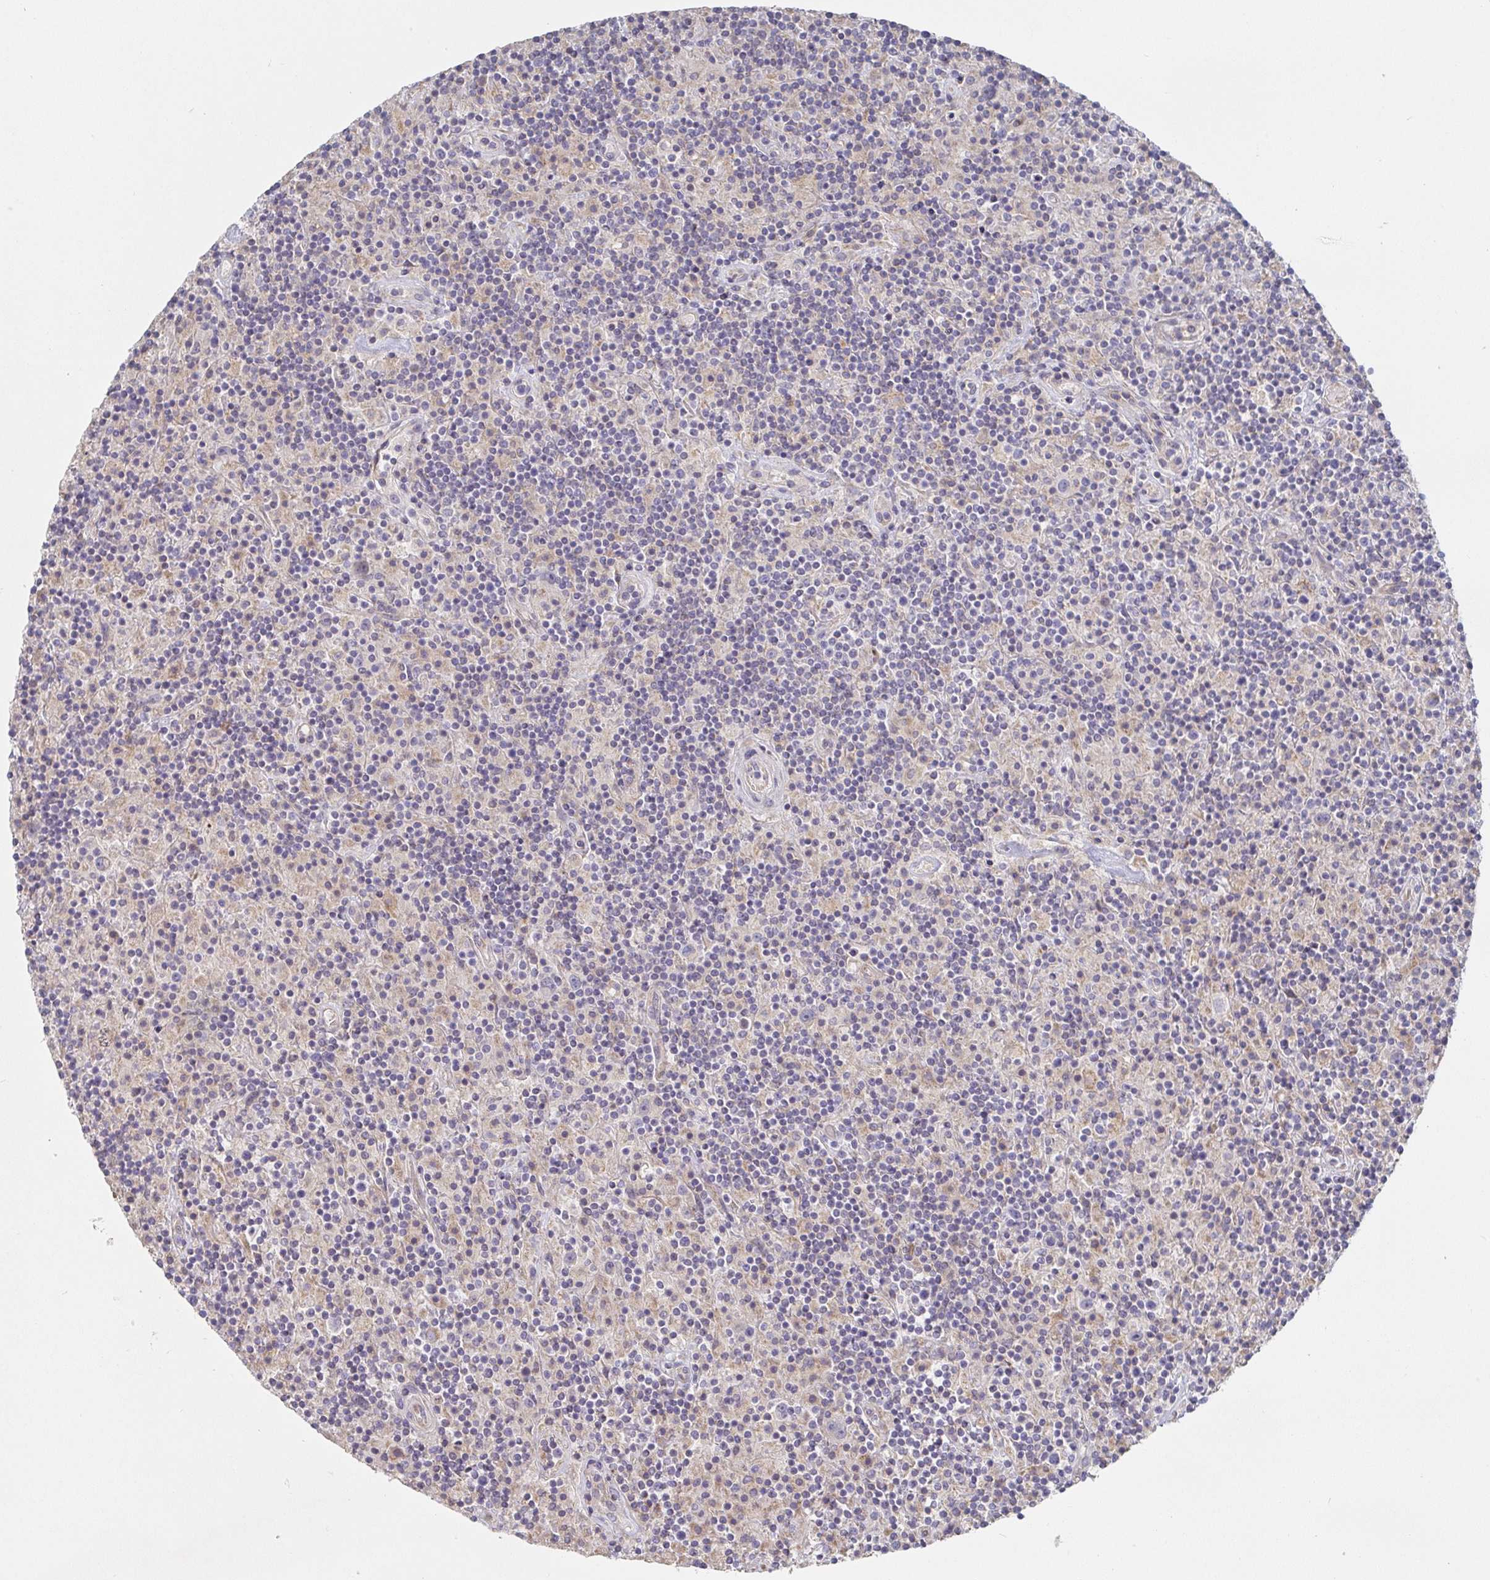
{"staining": {"intensity": "negative", "quantity": "none", "location": "none"}, "tissue": "lymphoma", "cell_type": "Tumor cells", "image_type": "cancer", "snomed": [{"axis": "morphology", "description": "Hodgkin's disease, NOS"}, {"axis": "topography", "description": "Lymph node"}], "caption": "Tumor cells are negative for brown protein staining in lymphoma. (Brightfield microscopy of DAB (3,3'-diaminobenzidine) IHC at high magnification).", "gene": "IRAK2", "patient": {"sex": "male", "age": 70}}